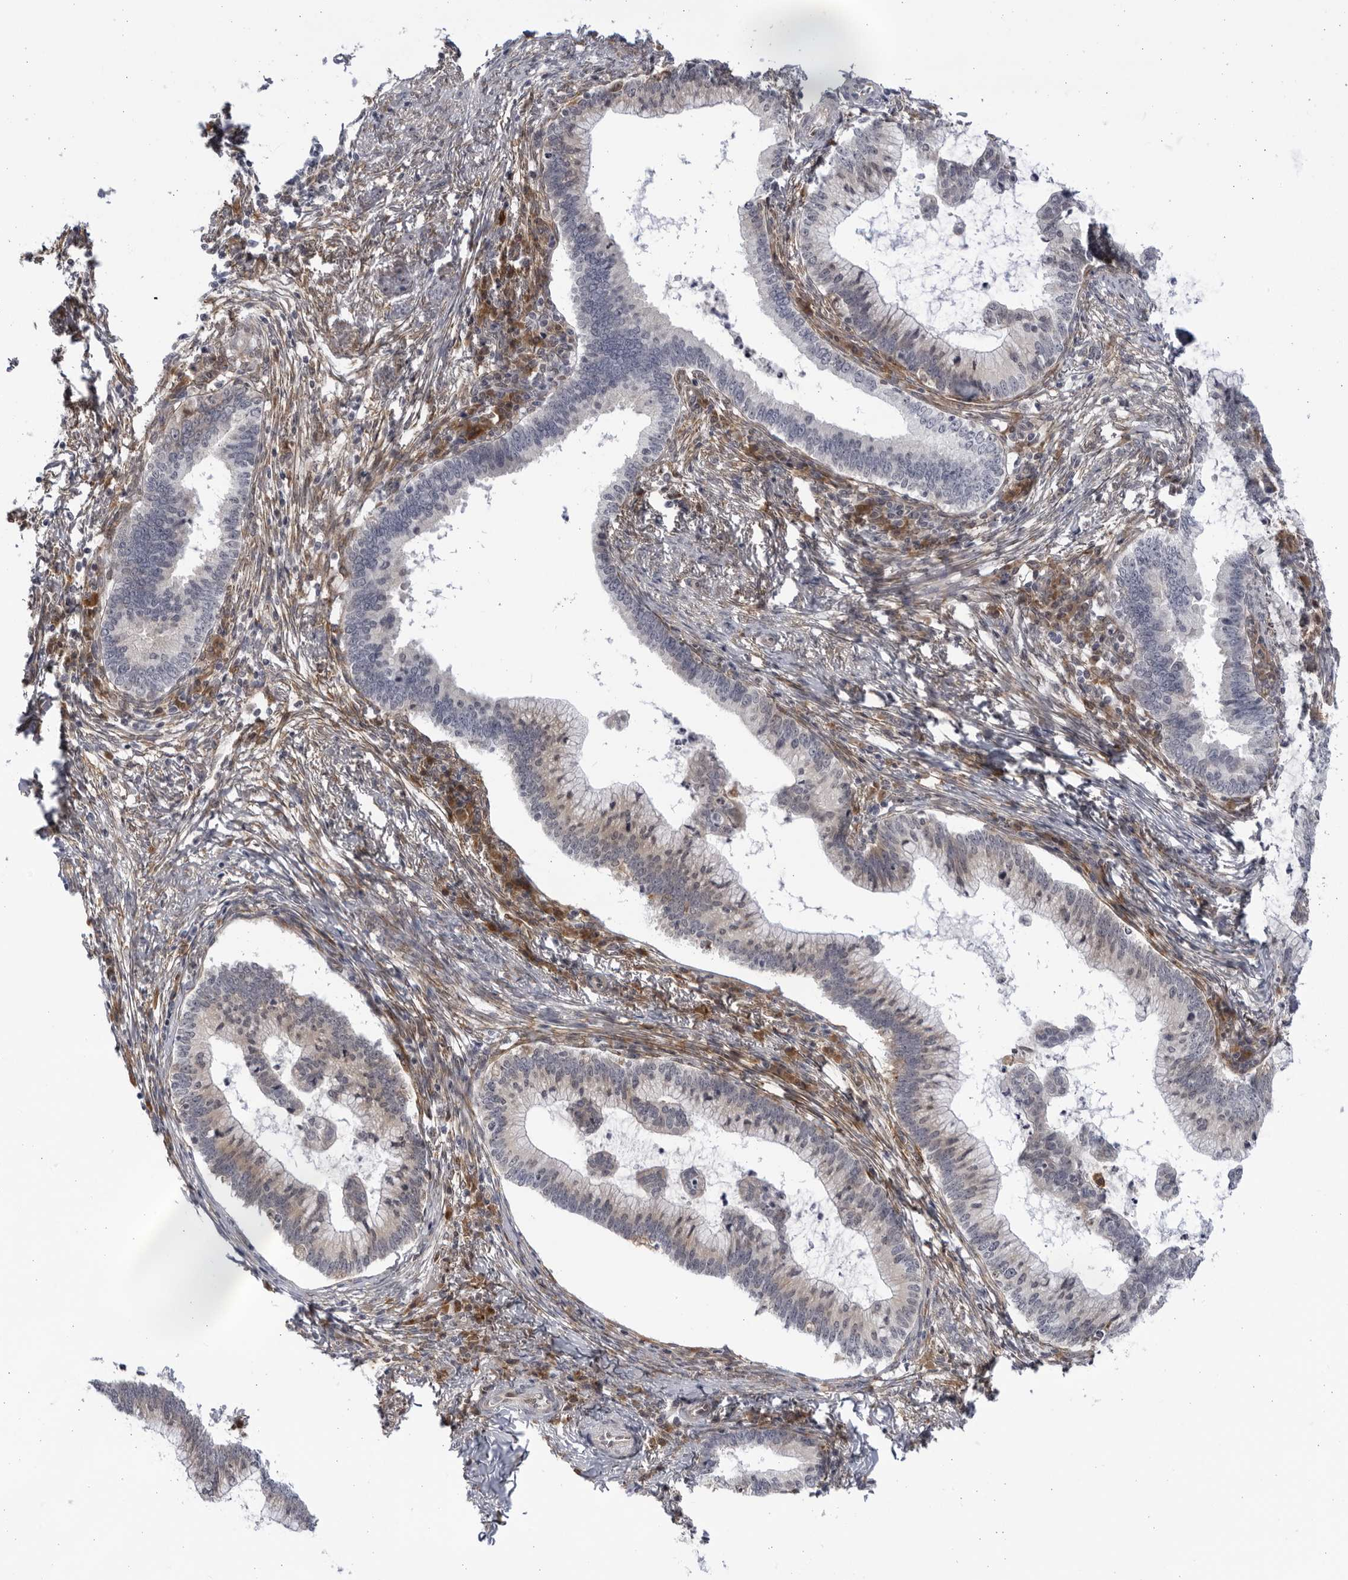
{"staining": {"intensity": "negative", "quantity": "none", "location": "none"}, "tissue": "cervical cancer", "cell_type": "Tumor cells", "image_type": "cancer", "snomed": [{"axis": "morphology", "description": "Adenocarcinoma, NOS"}, {"axis": "topography", "description": "Cervix"}], "caption": "There is no significant staining in tumor cells of cervical adenocarcinoma.", "gene": "BMP2K", "patient": {"sex": "female", "age": 36}}